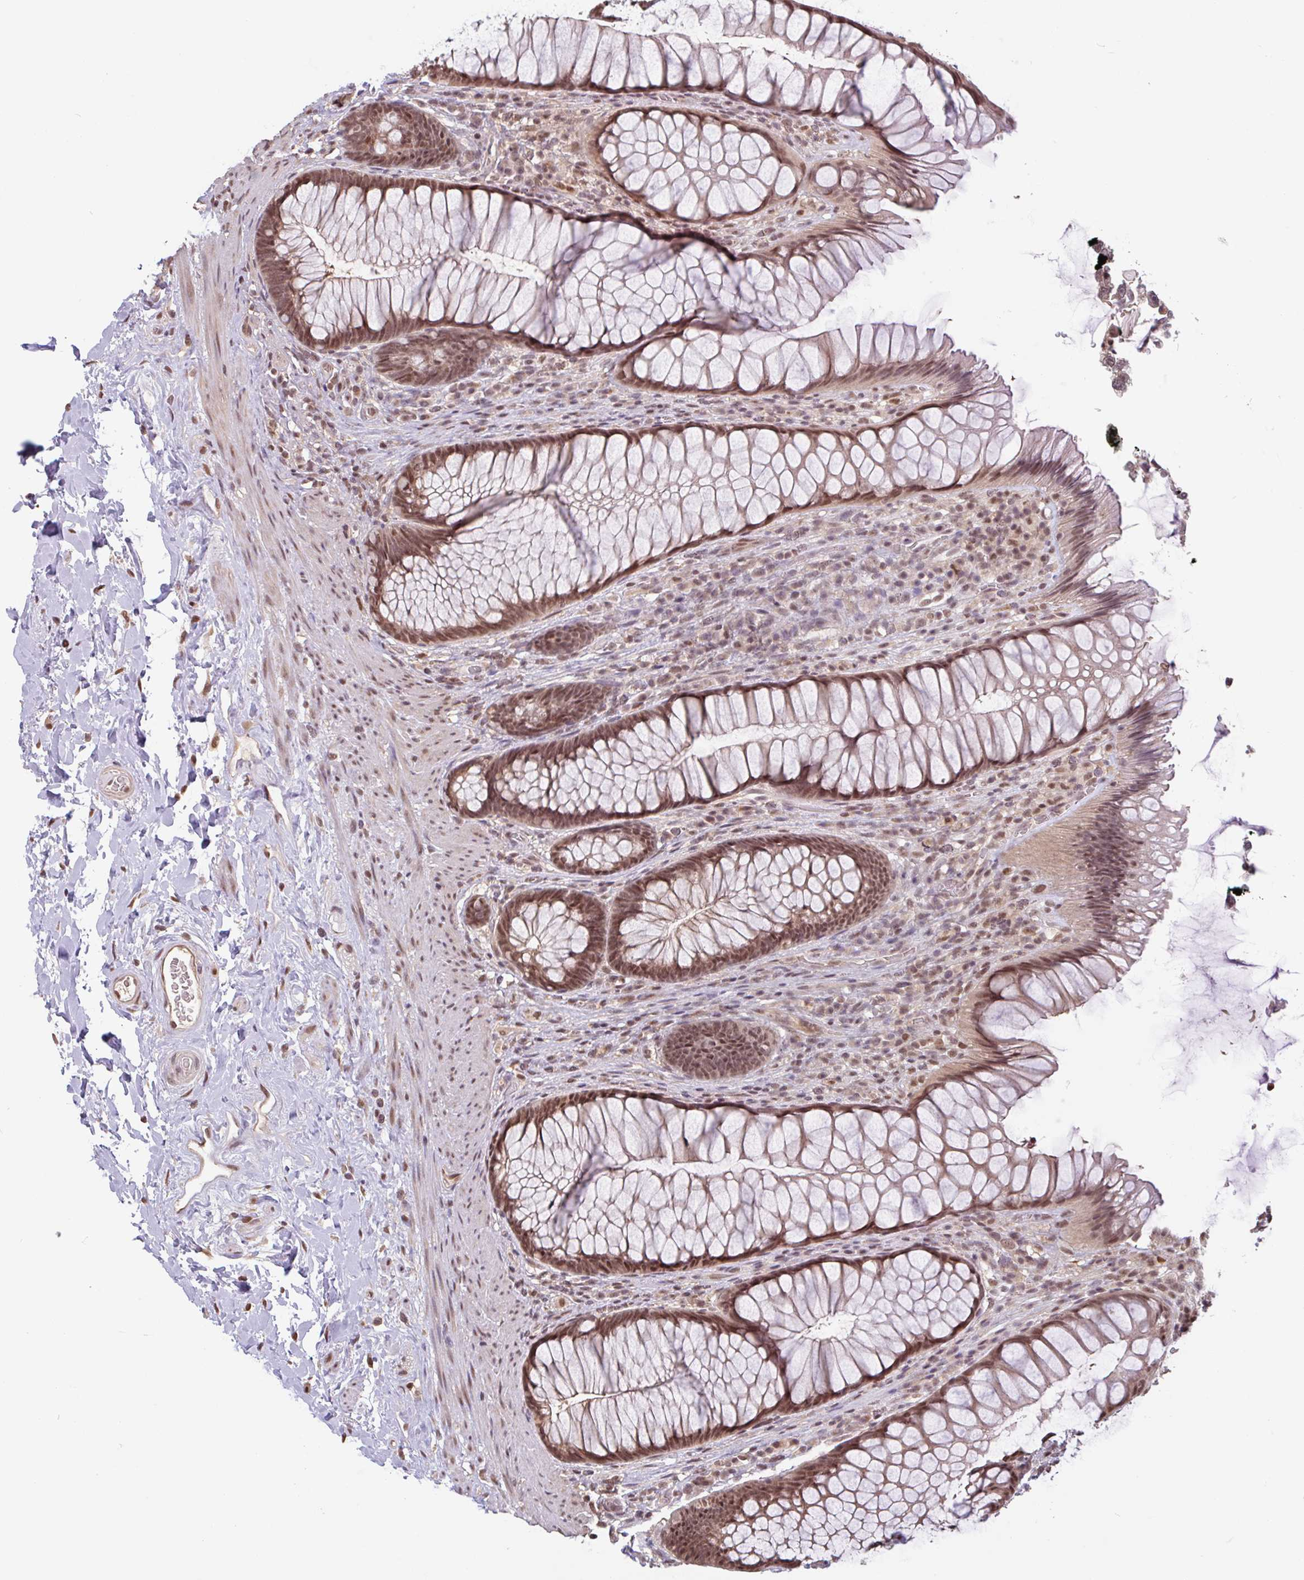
{"staining": {"intensity": "moderate", "quantity": ">75%", "location": "nuclear"}, "tissue": "rectum", "cell_type": "Glandular cells", "image_type": "normal", "snomed": [{"axis": "morphology", "description": "Normal tissue, NOS"}, {"axis": "topography", "description": "Rectum"}], "caption": "Immunohistochemistry histopathology image of normal rectum stained for a protein (brown), which exhibits medium levels of moderate nuclear expression in about >75% of glandular cells.", "gene": "DR1", "patient": {"sex": "male", "age": 53}}